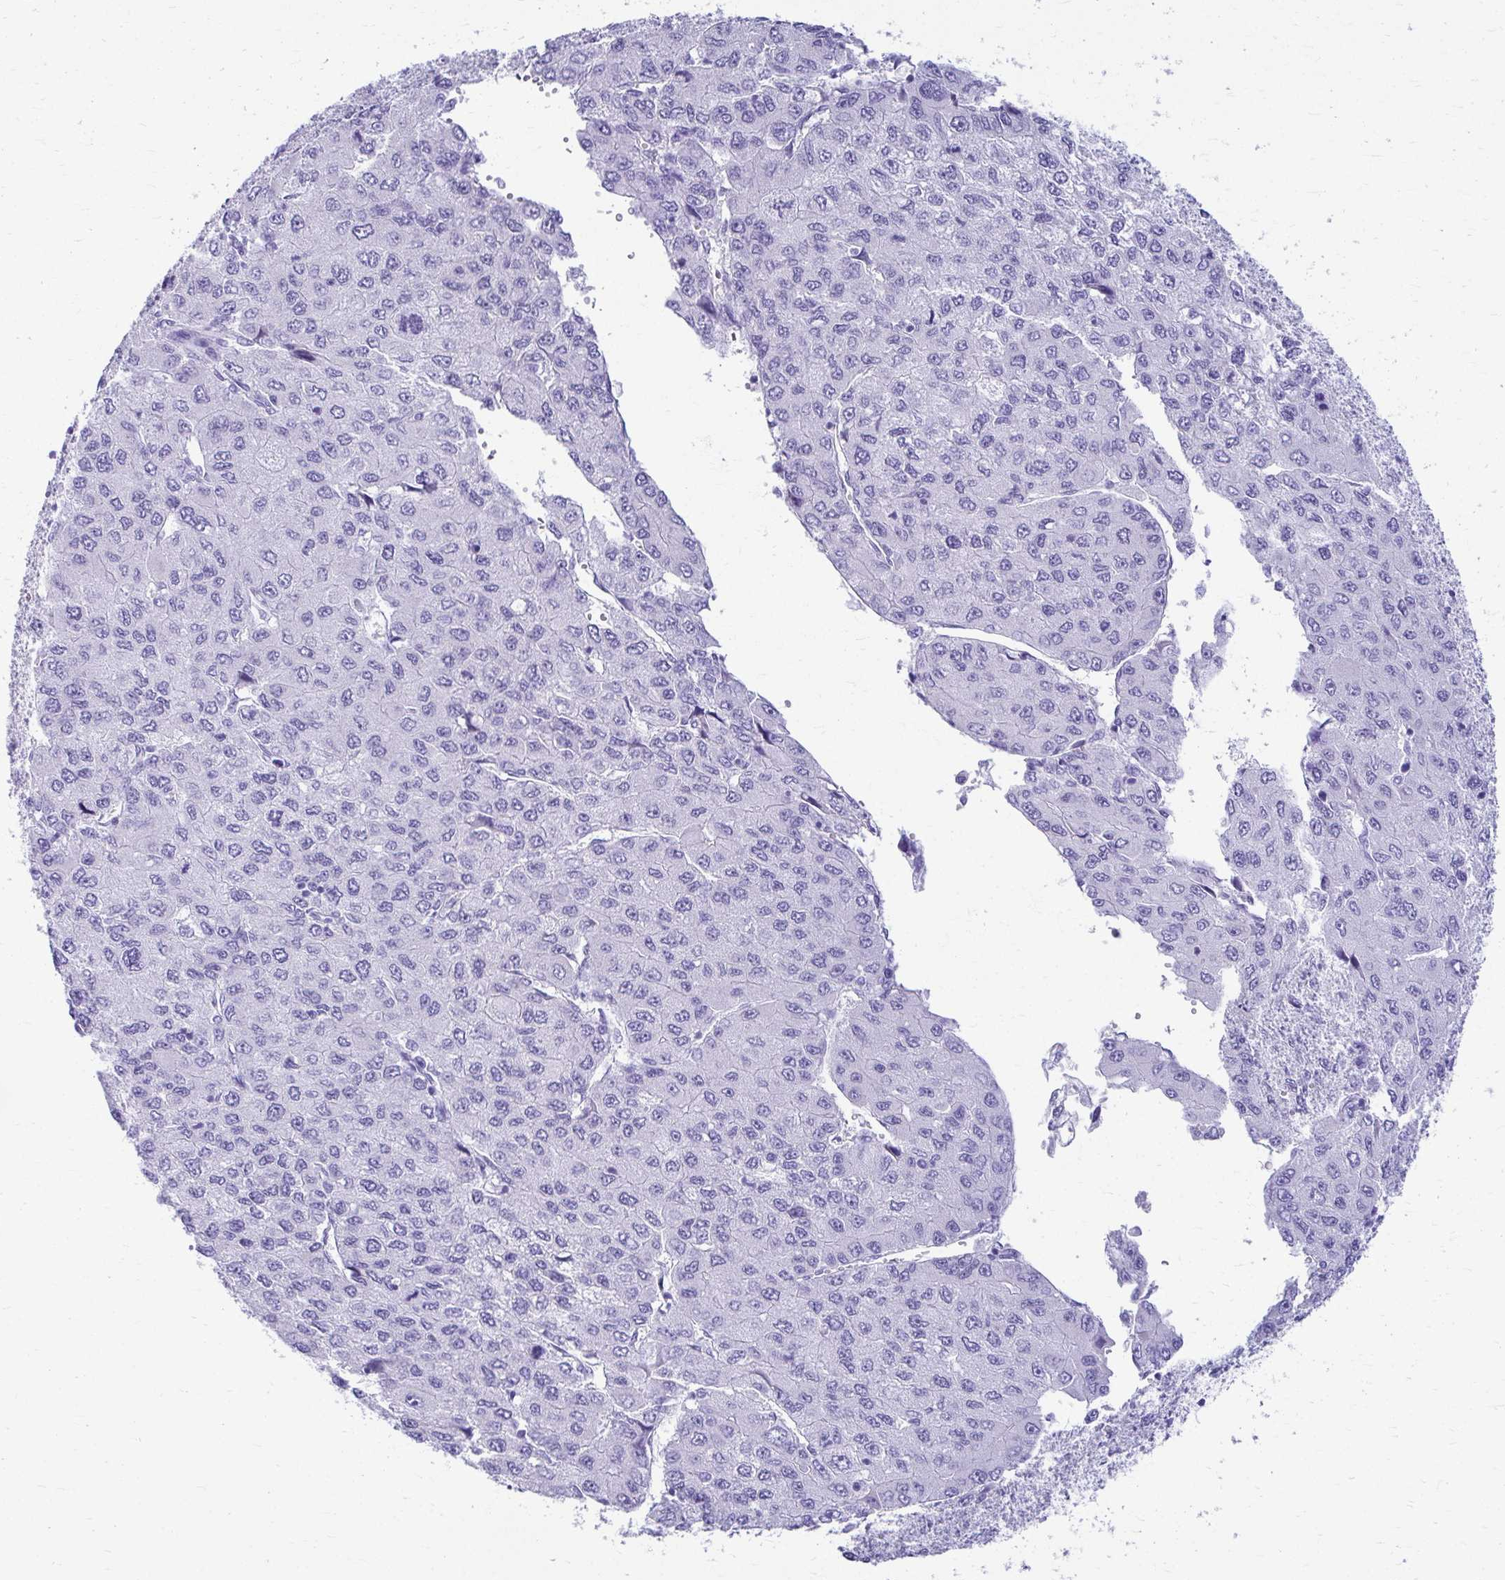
{"staining": {"intensity": "negative", "quantity": "none", "location": "none"}, "tissue": "liver cancer", "cell_type": "Tumor cells", "image_type": "cancer", "snomed": [{"axis": "morphology", "description": "Carcinoma, Hepatocellular, NOS"}, {"axis": "topography", "description": "Liver"}], "caption": "This histopathology image is of hepatocellular carcinoma (liver) stained with immunohistochemistry (IHC) to label a protein in brown with the nuclei are counter-stained blue. There is no positivity in tumor cells.", "gene": "ATP4B", "patient": {"sex": "female", "age": 66}}